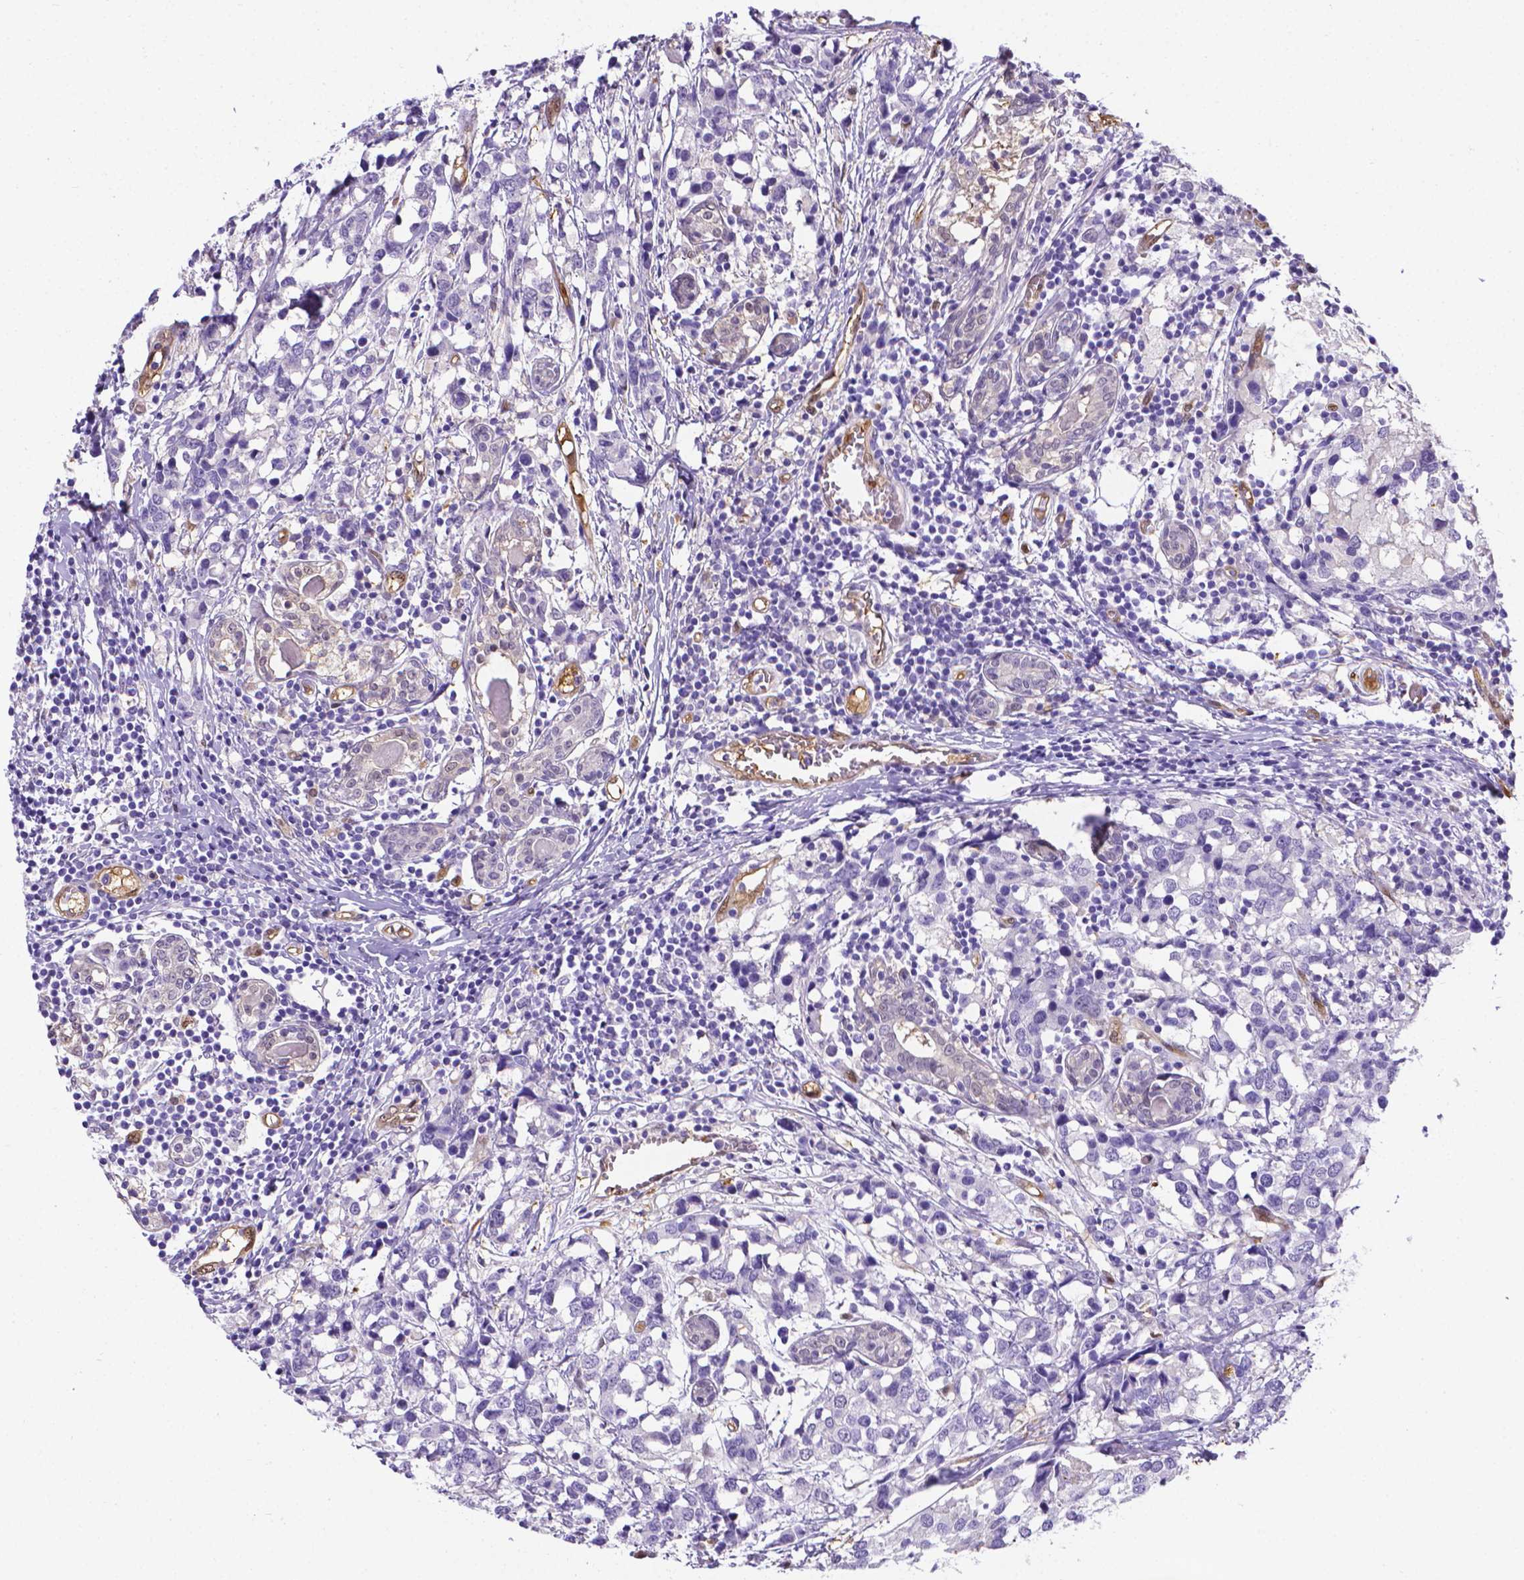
{"staining": {"intensity": "negative", "quantity": "none", "location": "none"}, "tissue": "breast cancer", "cell_type": "Tumor cells", "image_type": "cancer", "snomed": [{"axis": "morphology", "description": "Lobular carcinoma"}, {"axis": "topography", "description": "Breast"}], "caption": "Immunohistochemistry (IHC) histopathology image of human breast cancer stained for a protein (brown), which shows no staining in tumor cells.", "gene": "CLIC4", "patient": {"sex": "female", "age": 59}}